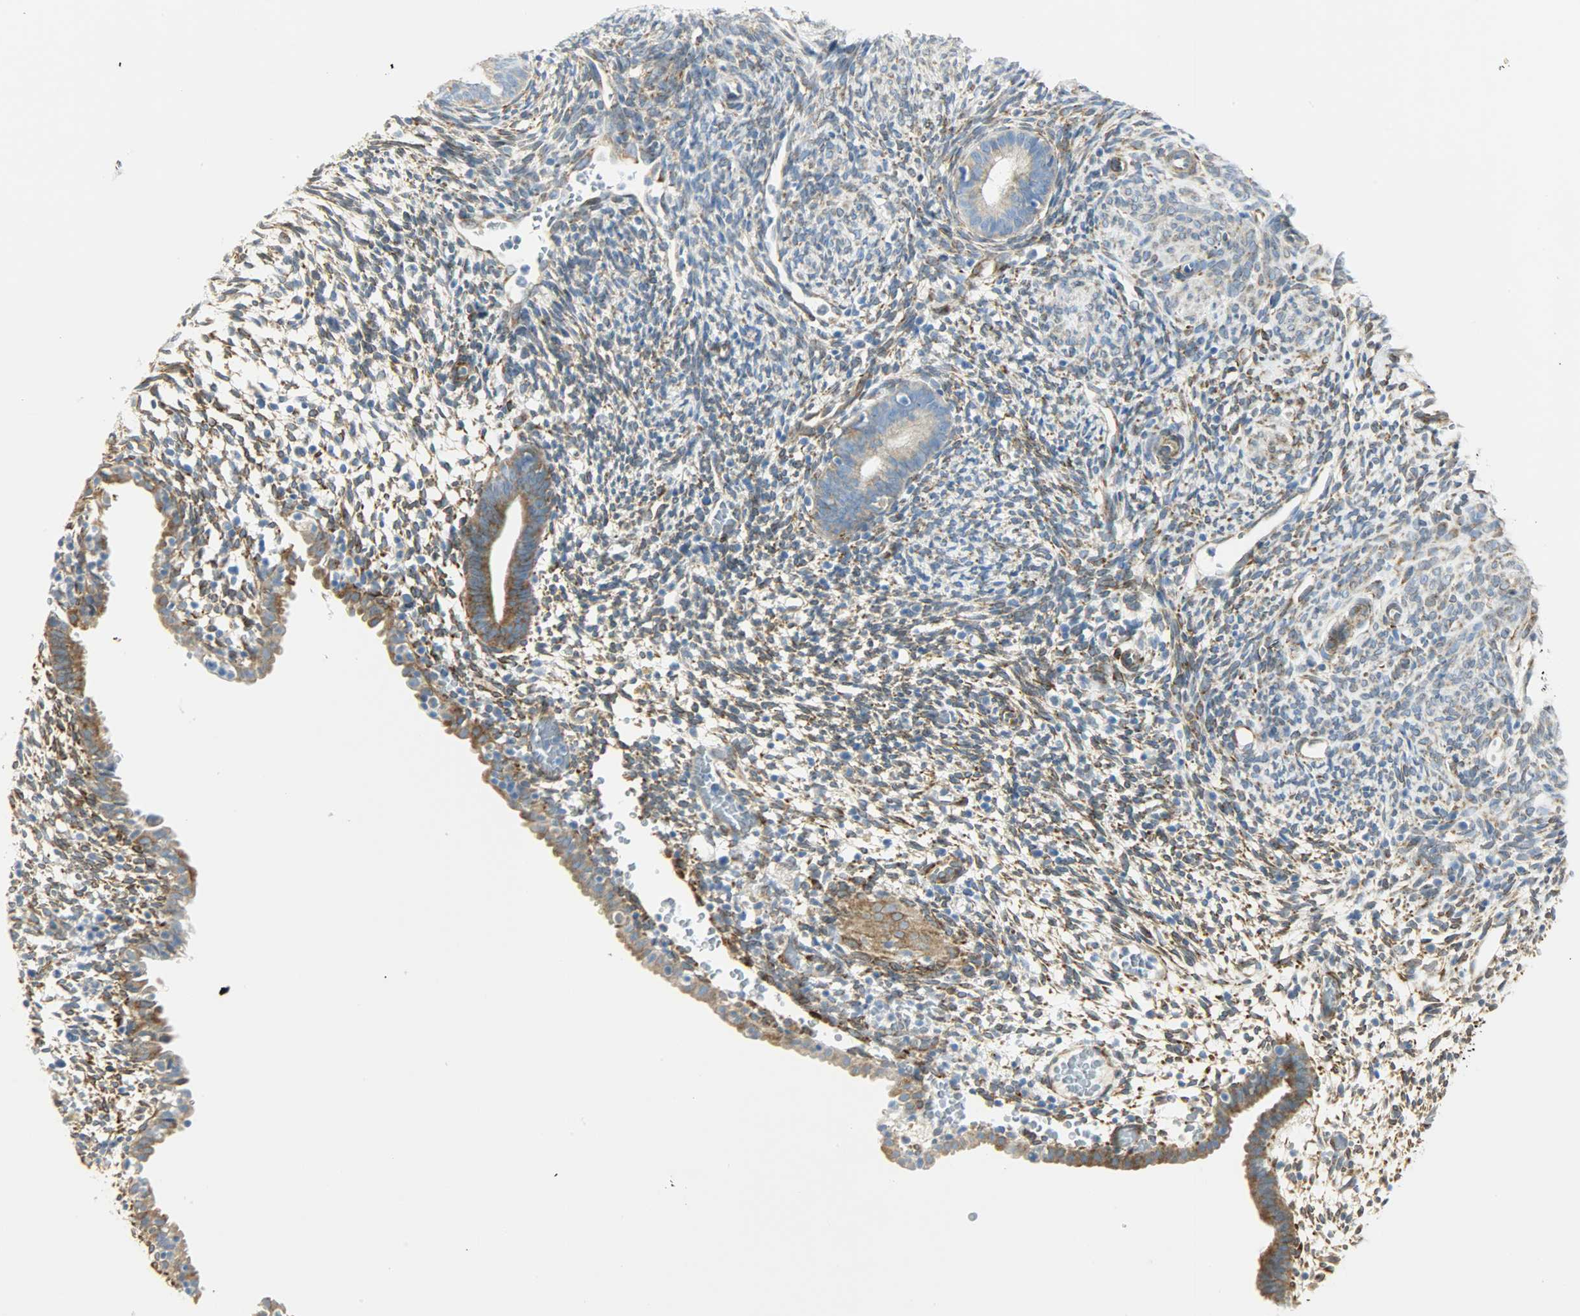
{"staining": {"intensity": "strong", "quantity": "25%-75%", "location": "cytoplasmic/membranous"}, "tissue": "endometrium", "cell_type": "Cells in endometrial stroma", "image_type": "normal", "snomed": [{"axis": "morphology", "description": "Normal tissue, NOS"}, {"axis": "morphology", "description": "Atrophy, NOS"}, {"axis": "topography", "description": "Uterus"}, {"axis": "topography", "description": "Endometrium"}], "caption": "Protein staining displays strong cytoplasmic/membranous staining in approximately 25%-75% of cells in endometrial stroma in benign endometrium. The protein is stained brown, and the nuclei are stained in blue (DAB IHC with brightfield microscopy, high magnification).", "gene": "PKD2", "patient": {"sex": "female", "age": 68}}